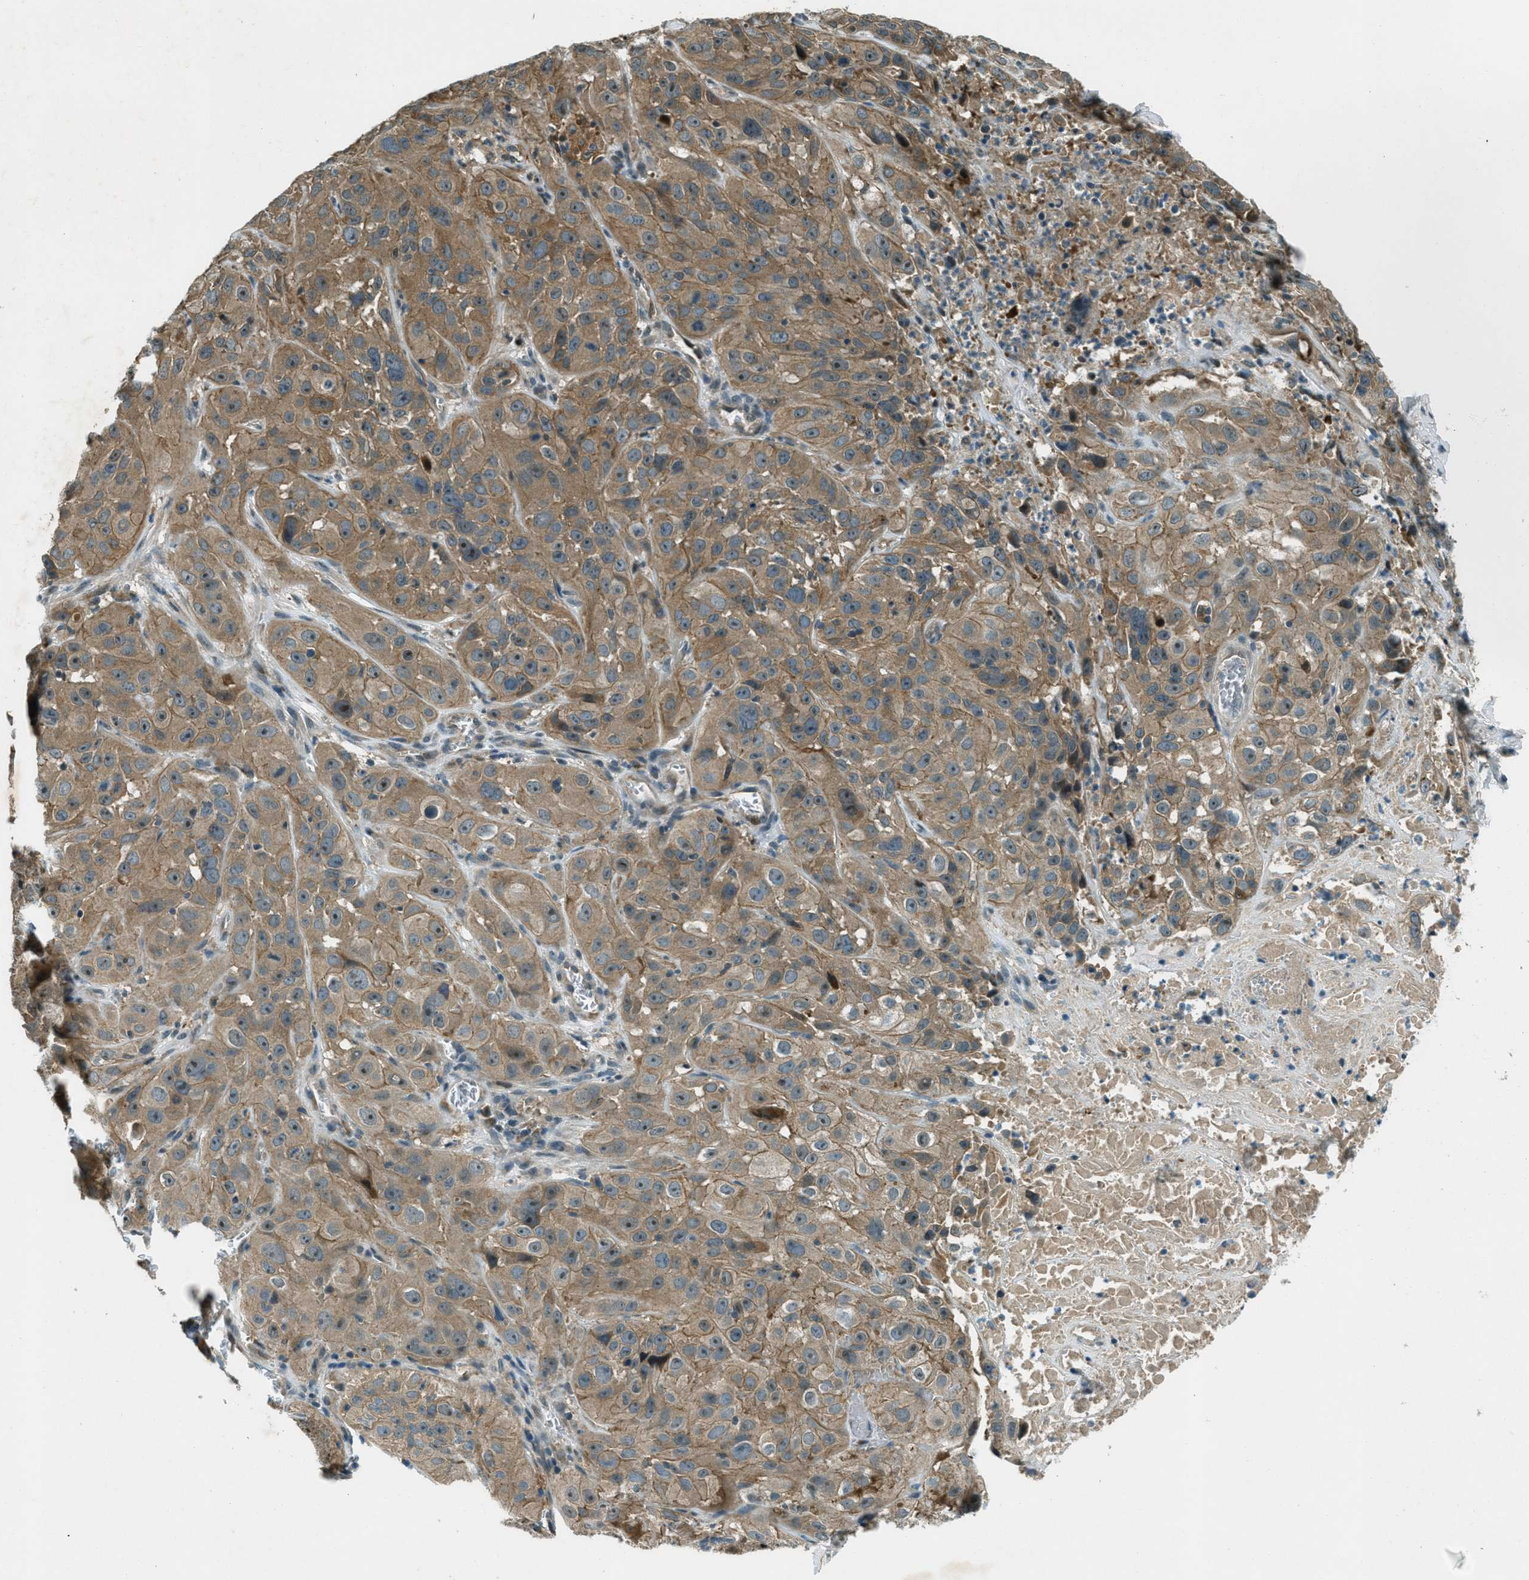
{"staining": {"intensity": "moderate", "quantity": ">75%", "location": "cytoplasmic/membranous"}, "tissue": "cervical cancer", "cell_type": "Tumor cells", "image_type": "cancer", "snomed": [{"axis": "morphology", "description": "Squamous cell carcinoma, NOS"}, {"axis": "topography", "description": "Cervix"}], "caption": "Brown immunohistochemical staining in human cervical cancer exhibits moderate cytoplasmic/membranous positivity in about >75% of tumor cells.", "gene": "STK11", "patient": {"sex": "female", "age": 32}}